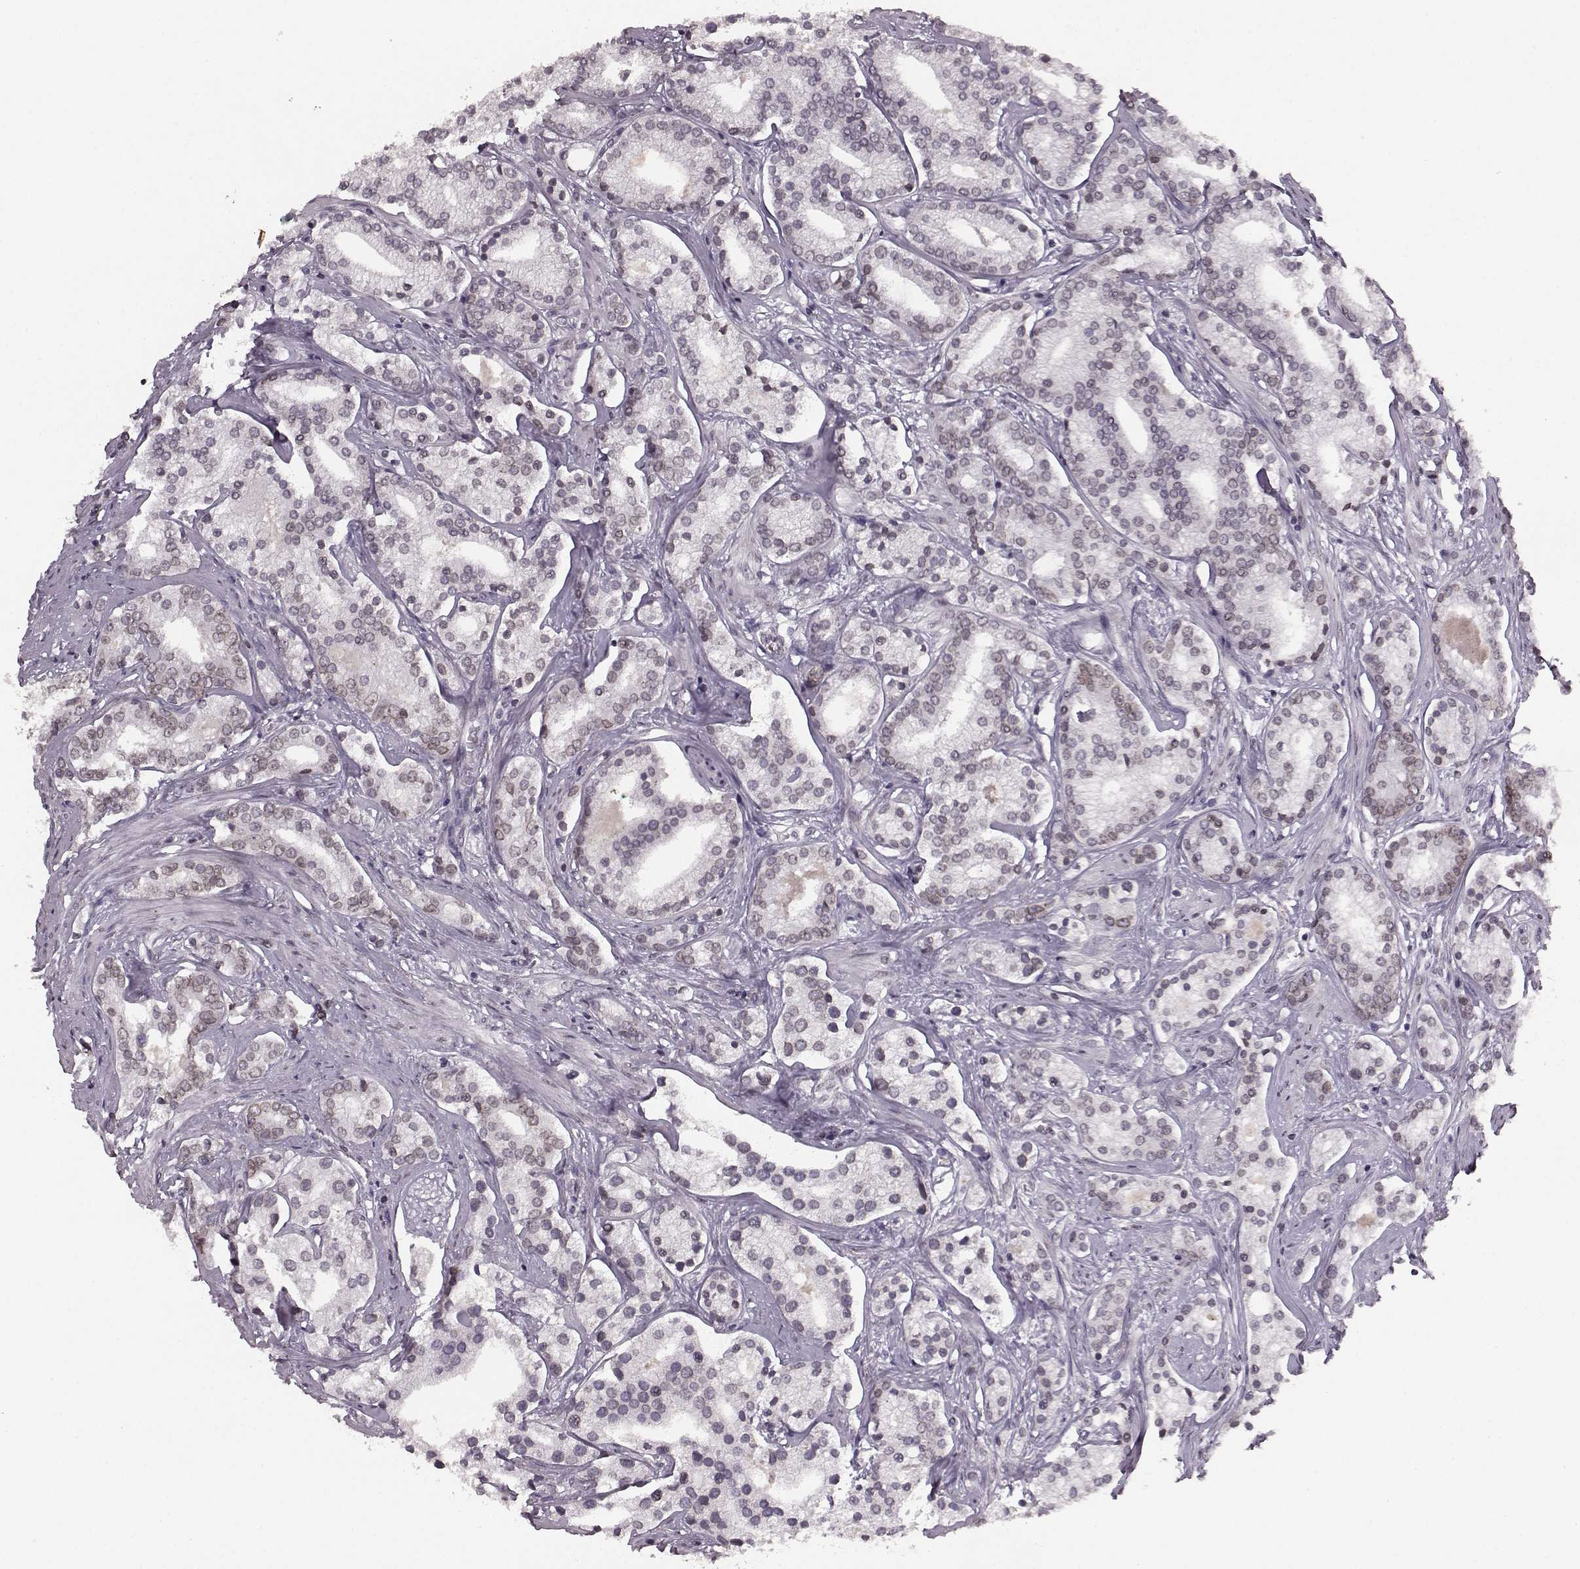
{"staining": {"intensity": "weak", "quantity": "<25%", "location": "cytoplasmic/membranous,nuclear"}, "tissue": "prostate cancer", "cell_type": "Tumor cells", "image_type": "cancer", "snomed": [{"axis": "morphology", "description": "Adenocarcinoma, High grade"}, {"axis": "topography", "description": "Prostate"}], "caption": "IHC of human high-grade adenocarcinoma (prostate) reveals no staining in tumor cells.", "gene": "DCAF12", "patient": {"sex": "male", "age": 58}}